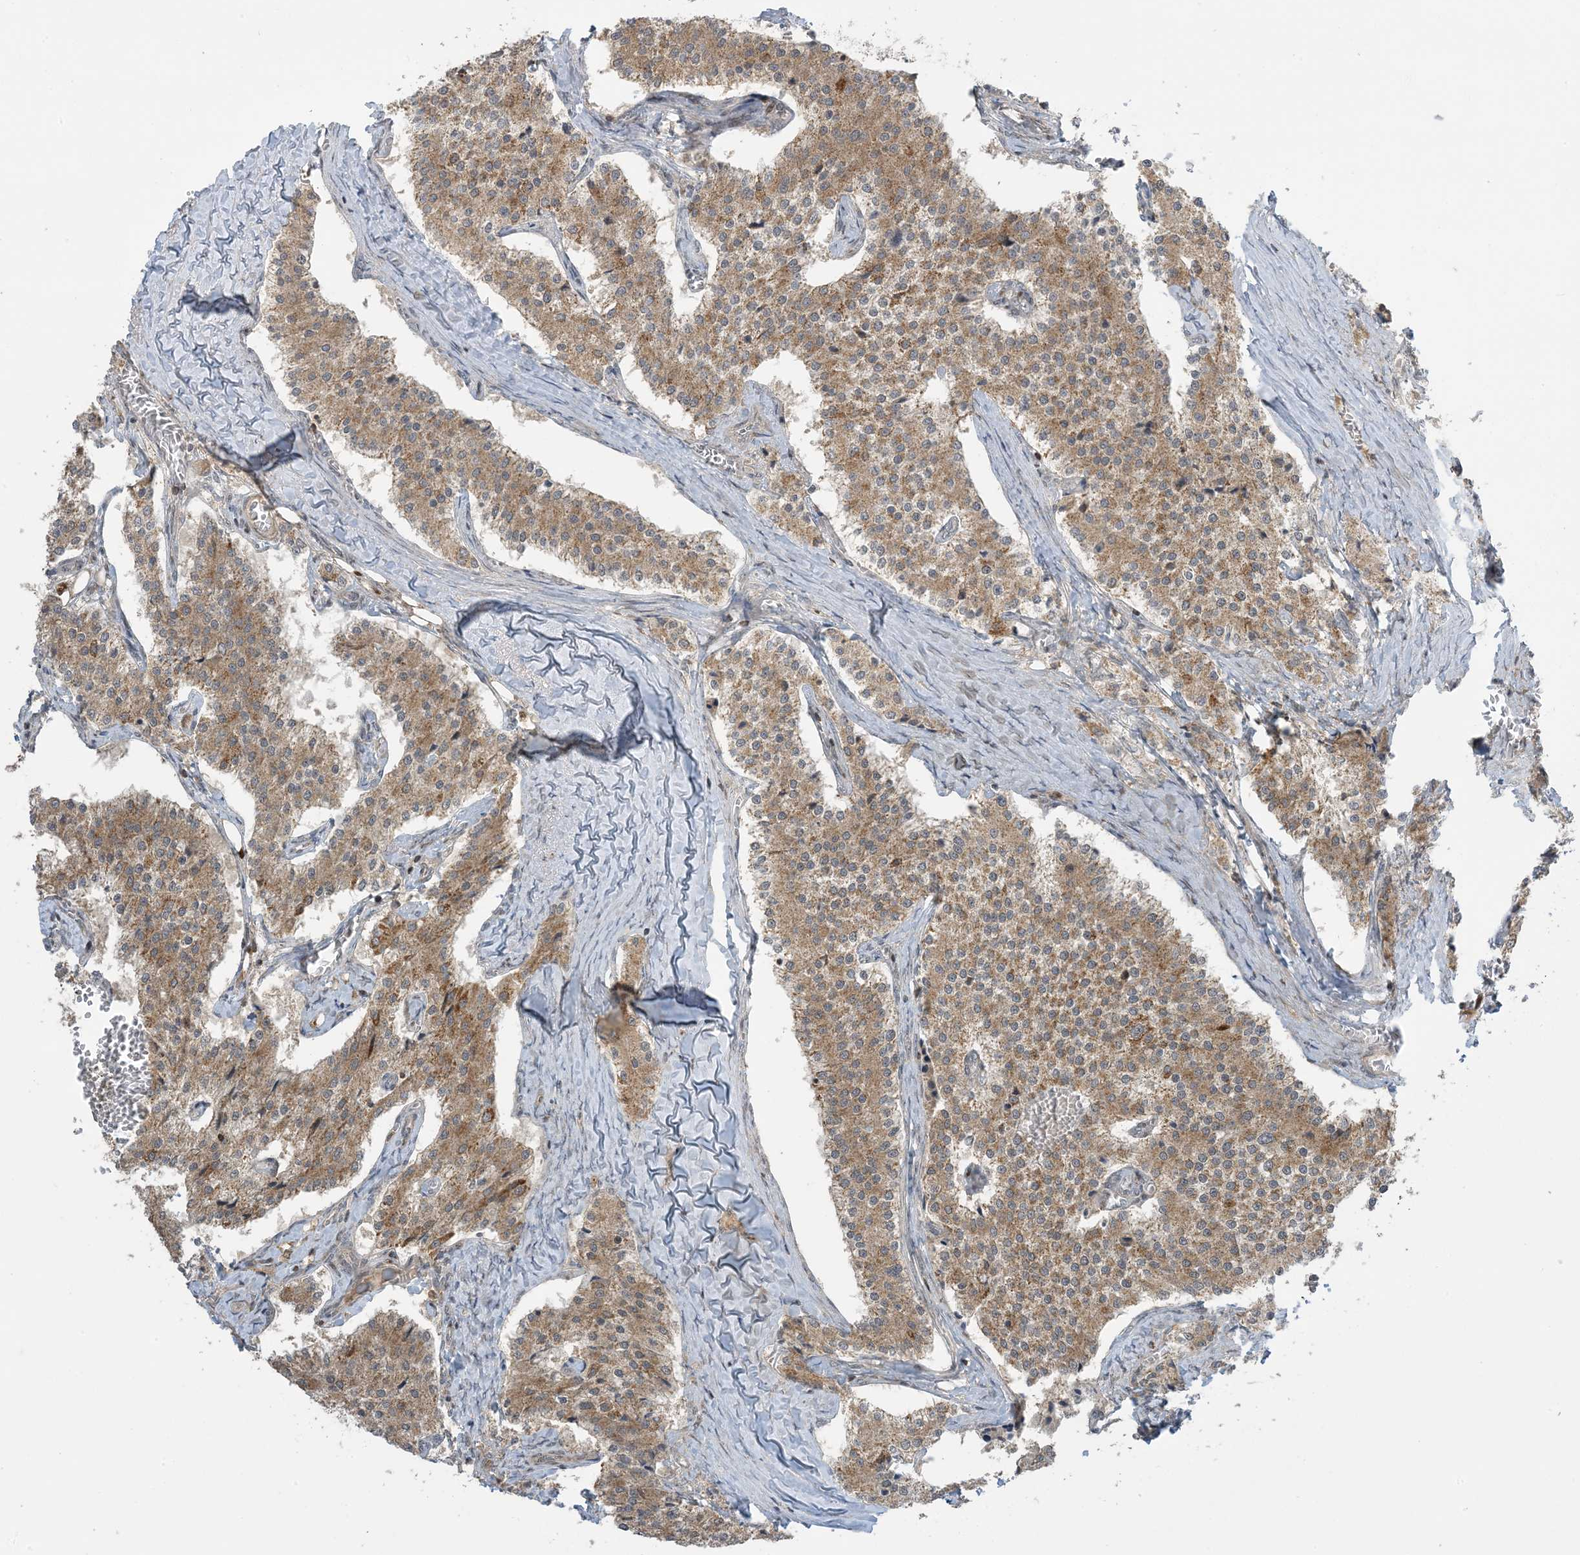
{"staining": {"intensity": "moderate", "quantity": ">75%", "location": "cytoplasmic/membranous"}, "tissue": "carcinoid", "cell_type": "Tumor cells", "image_type": "cancer", "snomed": [{"axis": "morphology", "description": "Carcinoid, malignant, NOS"}, {"axis": "topography", "description": "Colon"}], "caption": "Carcinoid (malignant) stained with a protein marker shows moderate staining in tumor cells.", "gene": "PHLDB2", "patient": {"sex": "female", "age": 52}}